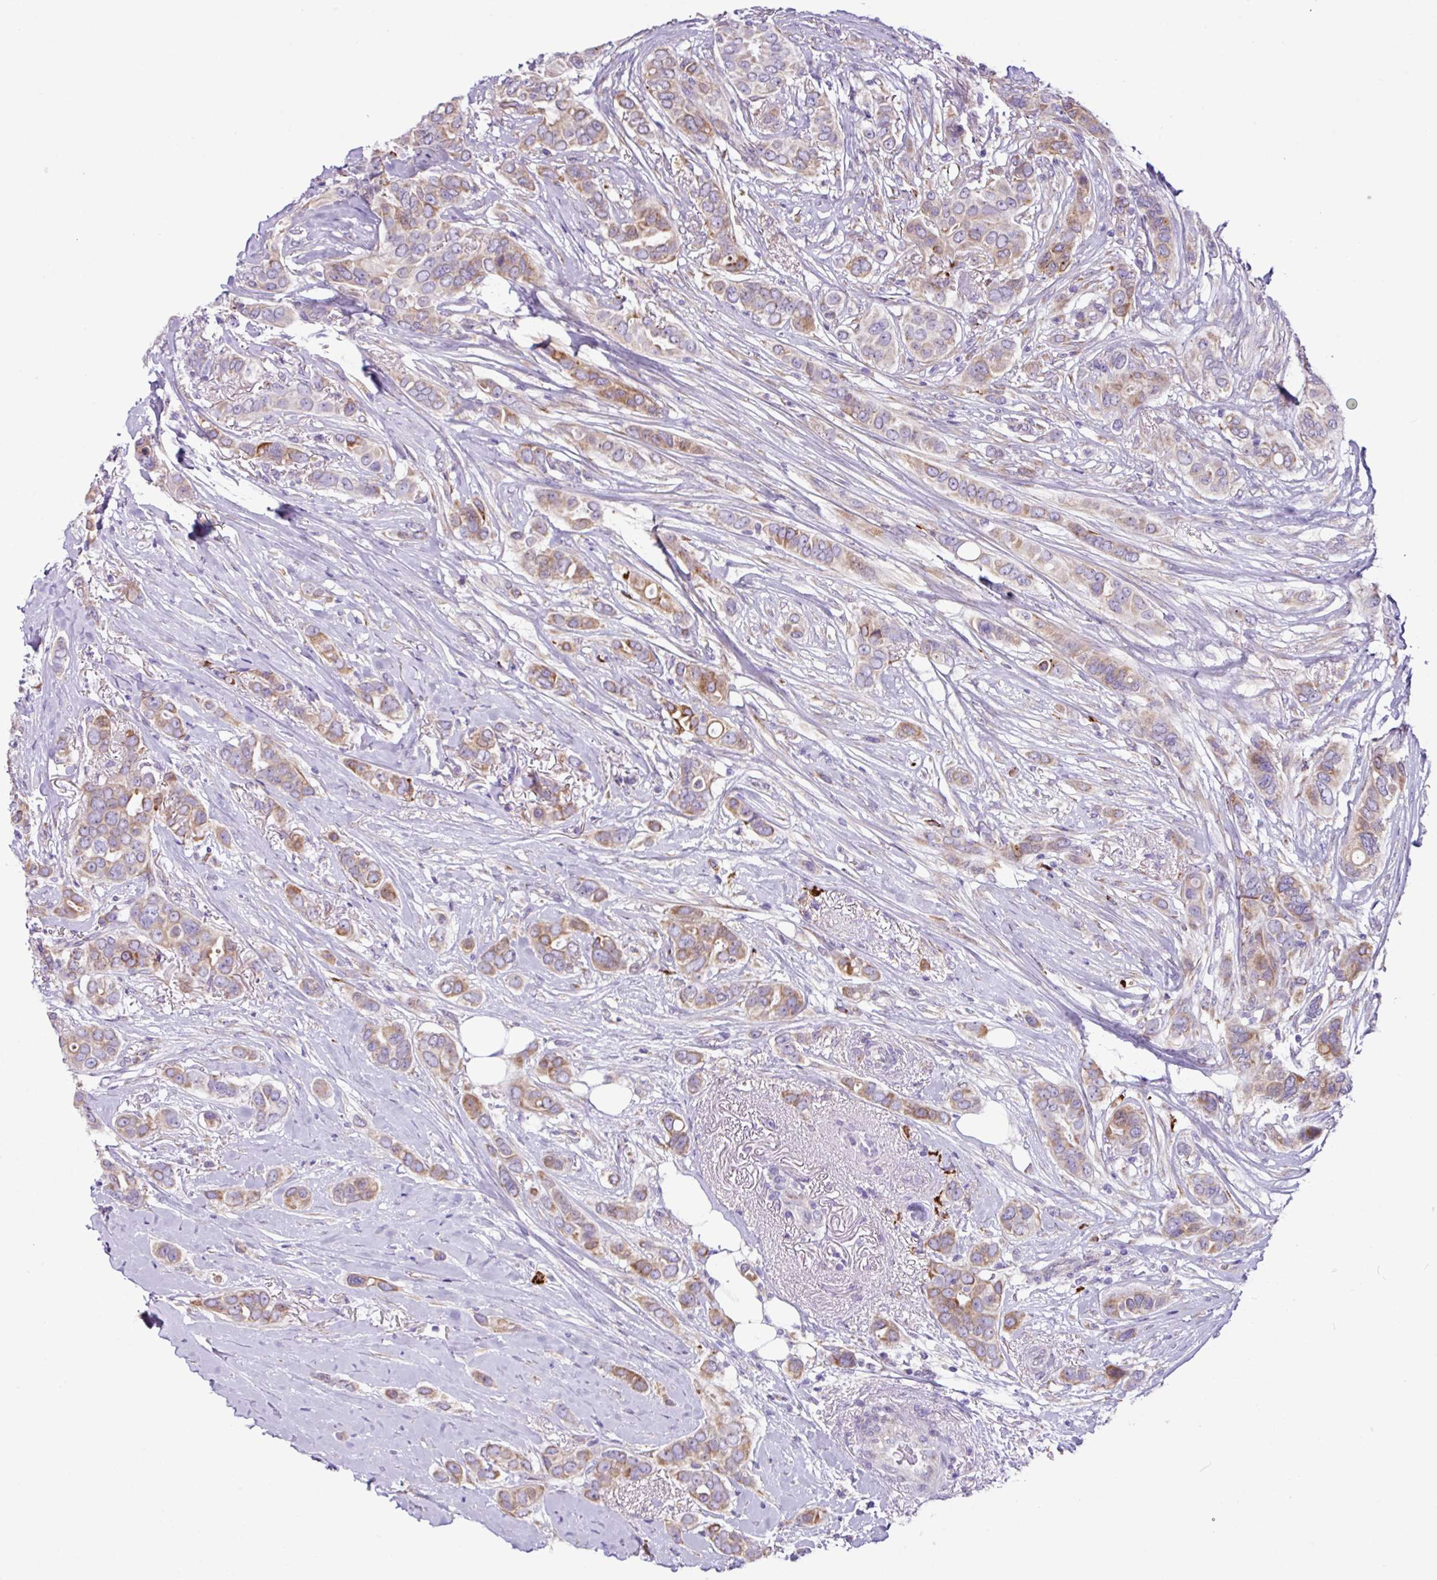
{"staining": {"intensity": "moderate", "quantity": "<25%", "location": "cytoplasmic/membranous"}, "tissue": "breast cancer", "cell_type": "Tumor cells", "image_type": "cancer", "snomed": [{"axis": "morphology", "description": "Lobular carcinoma"}, {"axis": "topography", "description": "Breast"}], "caption": "Protein expression analysis of lobular carcinoma (breast) reveals moderate cytoplasmic/membranous staining in approximately <25% of tumor cells. (DAB (3,3'-diaminobenzidine) = brown stain, brightfield microscopy at high magnification).", "gene": "RGS21", "patient": {"sex": "female", "age": 51}}